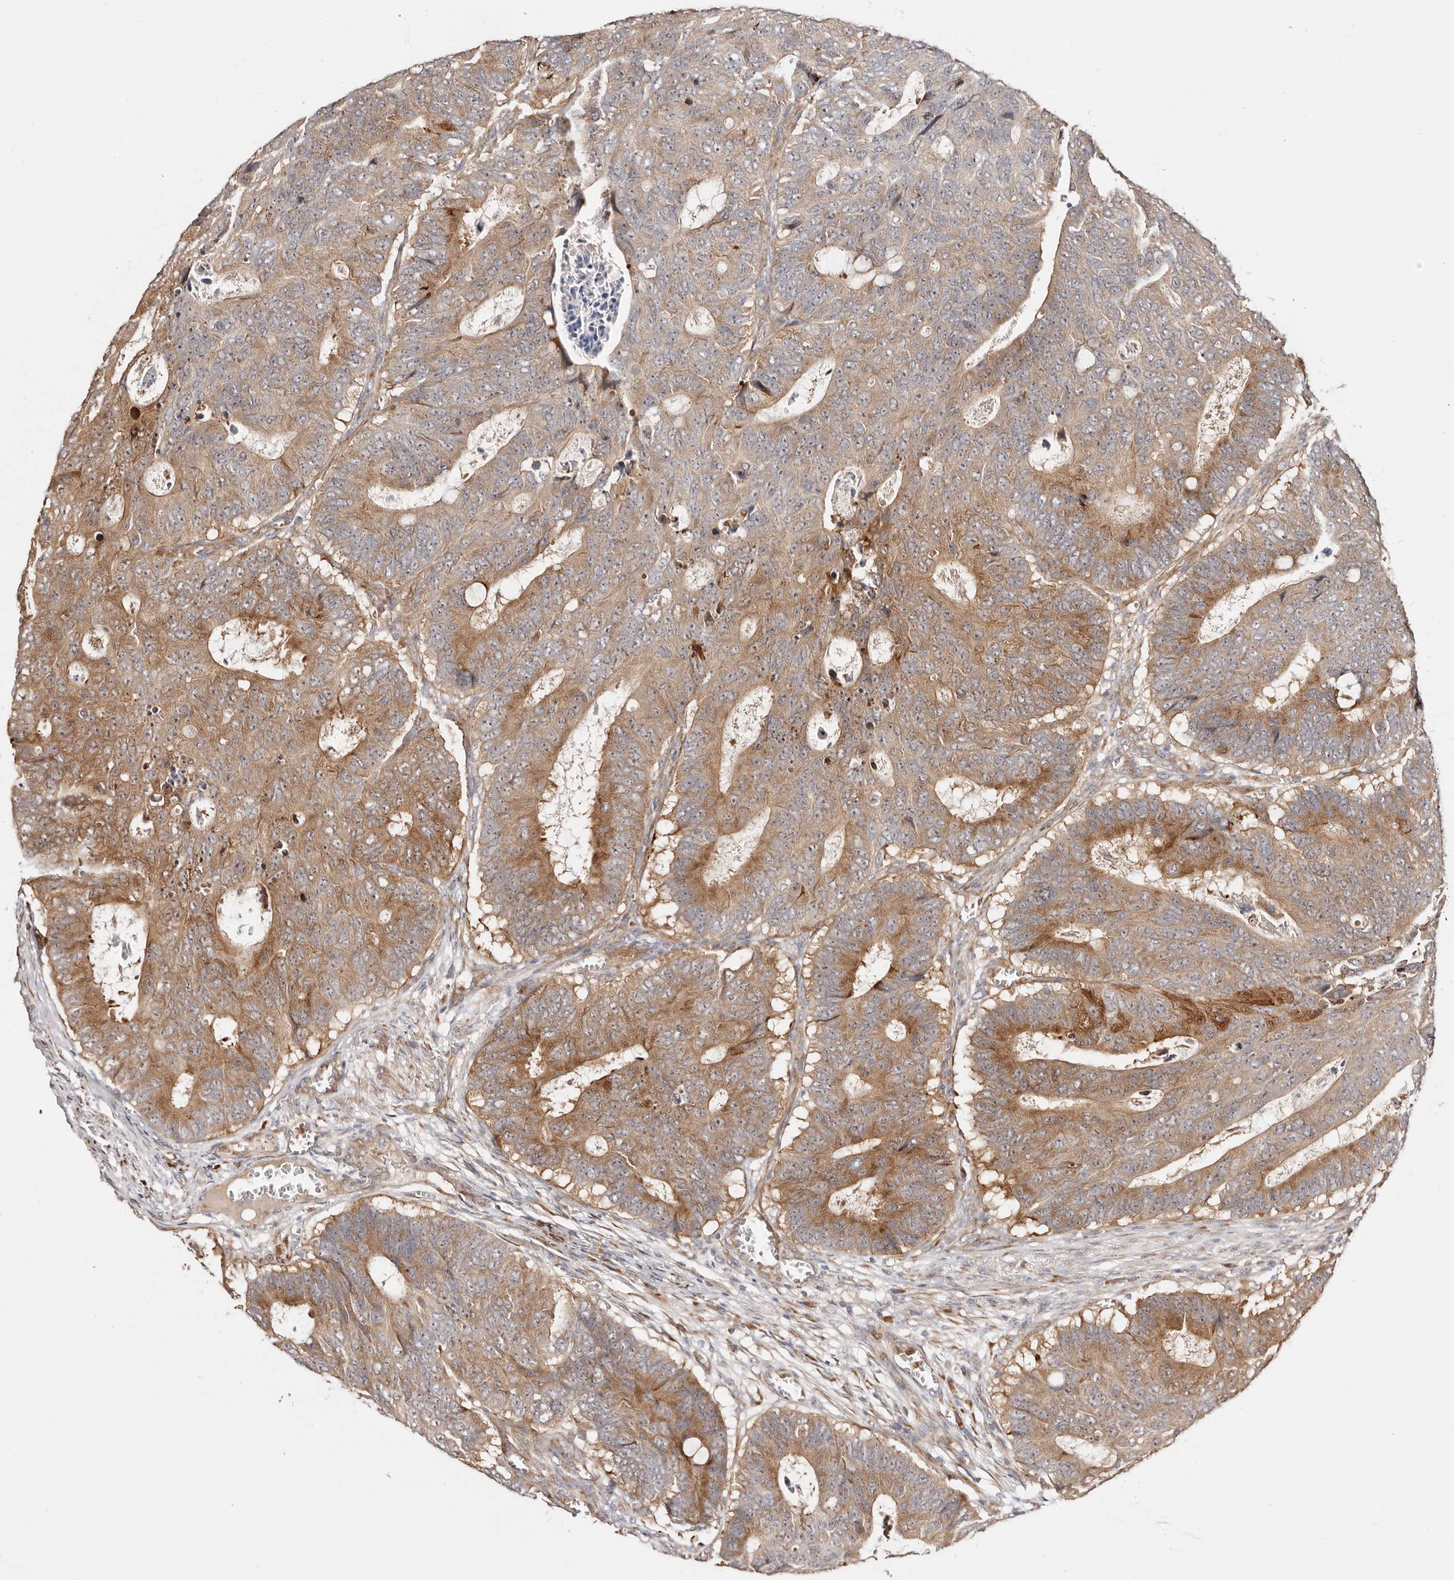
{"staining": {"intensity": "moderate", "quantity": ">75%", "location": "cytoplasmic/membranous"}, "tissue": "colorectal cancer", "cell_type": "Tumor cells", "image_type": "cancer", "snomed": [{"axis": "morphology", "description": "Adenocarcinoma, NOS"}, {"axis": "topography", "description": "Colon"}], "caption": "An immunohistochemistry histopathology image of neoplastic tissue is shown. Protein staining in brown highlights moderate cytoplasmic/membranous positivity in adenocarcinoma (colorectal) within tumor cells.", "gene": "BCL2L15", "patient": {"sex": "male", "age": 87}}